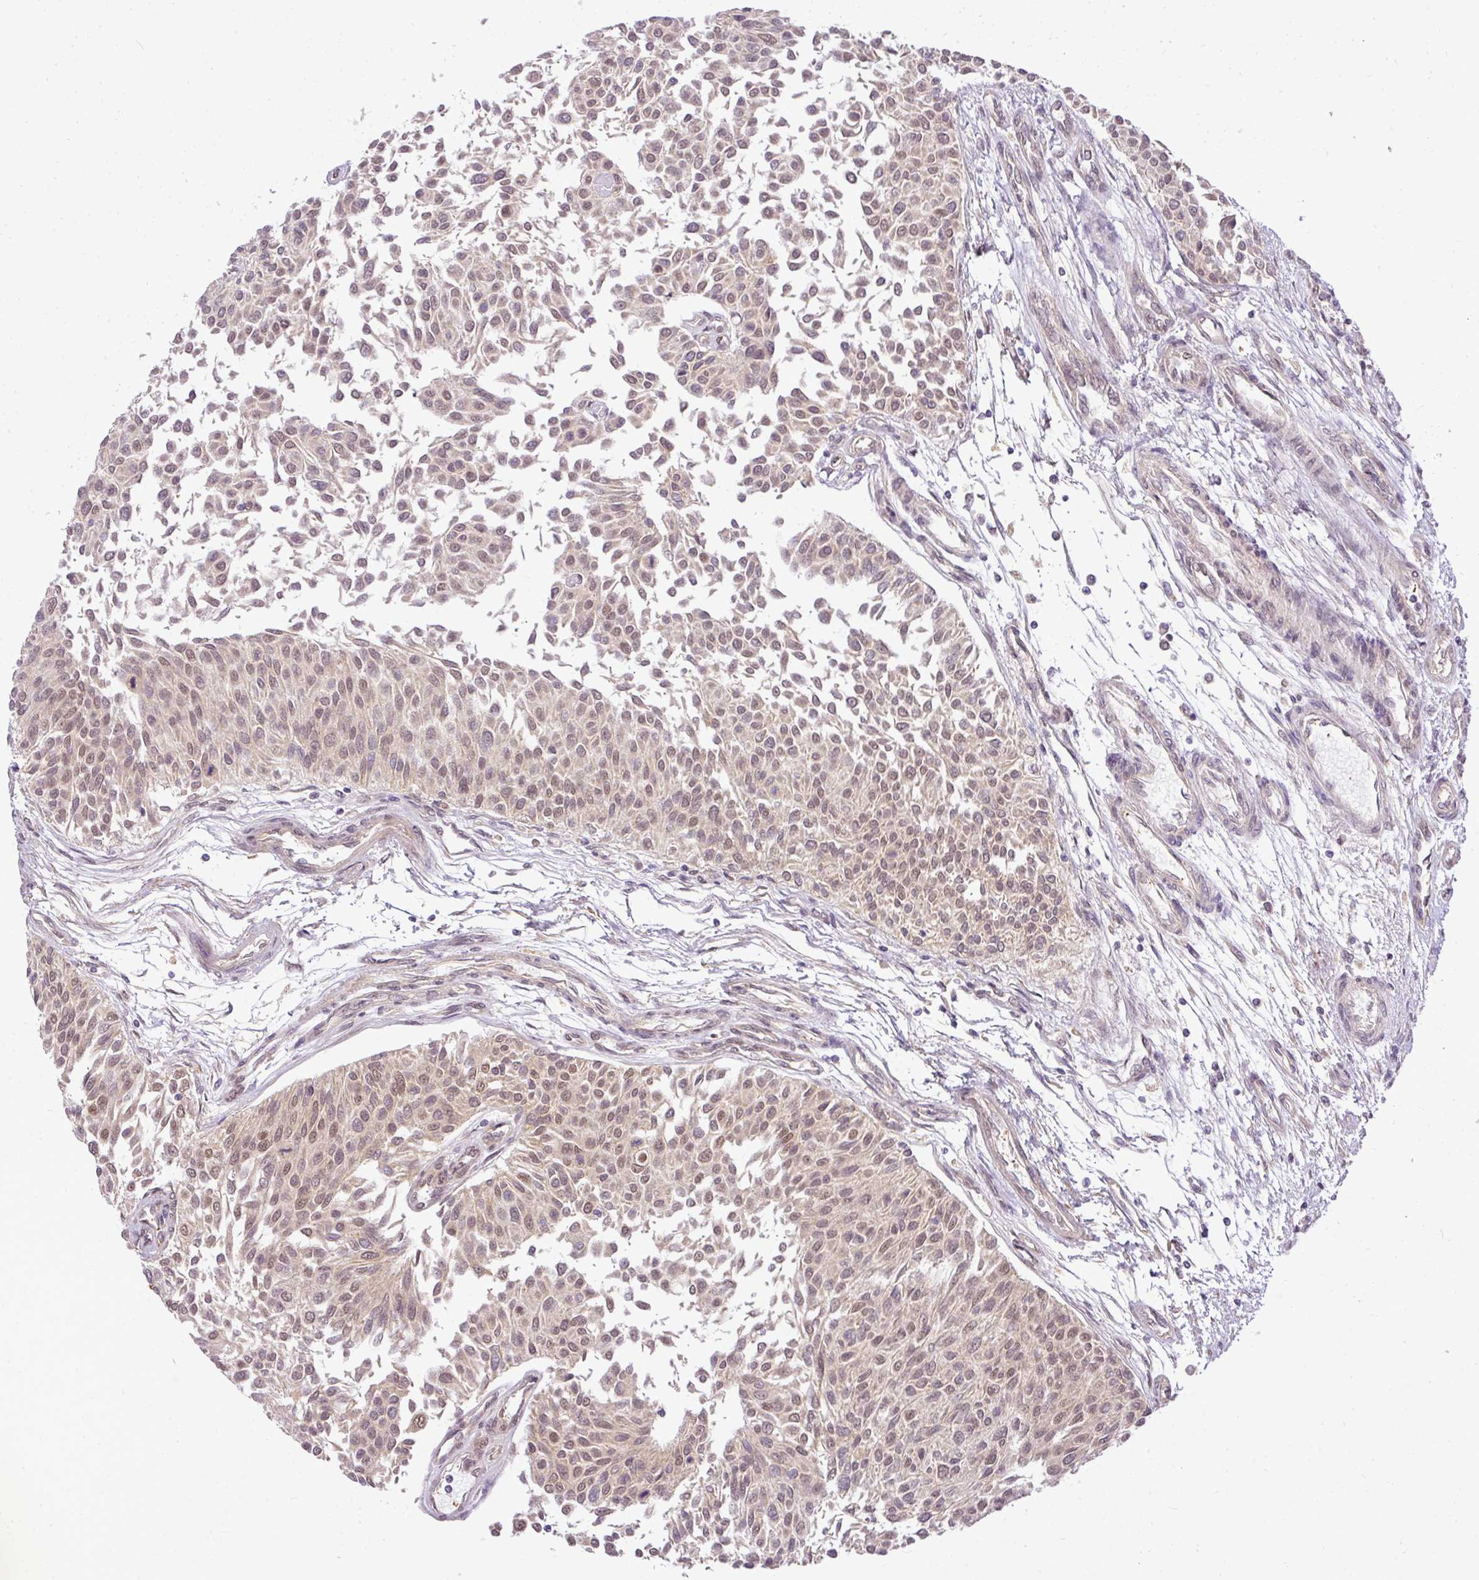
{"staining": {"intensity": "weak", "quantity": "25%-75%", "location": "nuclear"}, "tissue": "urothelial cancer", "cell_type": "Tumor cells", "image_type": "cancer", "snomed": [{"axis": "morphology", "description": "Urothelial carcinoma, NOS"}, {"axis": "topography", "description": "Urinary bladder"}], "caption": "Urothelial cancer stained with DAB (3,3'-diaminobenzidine) immunohistochemistry (IHC) reveals low levels of weak nuclear positivity in about 25%-75% of tumor cells.", "gene": "C1orf226", "patient": {"sex": "male", "age": 55}}